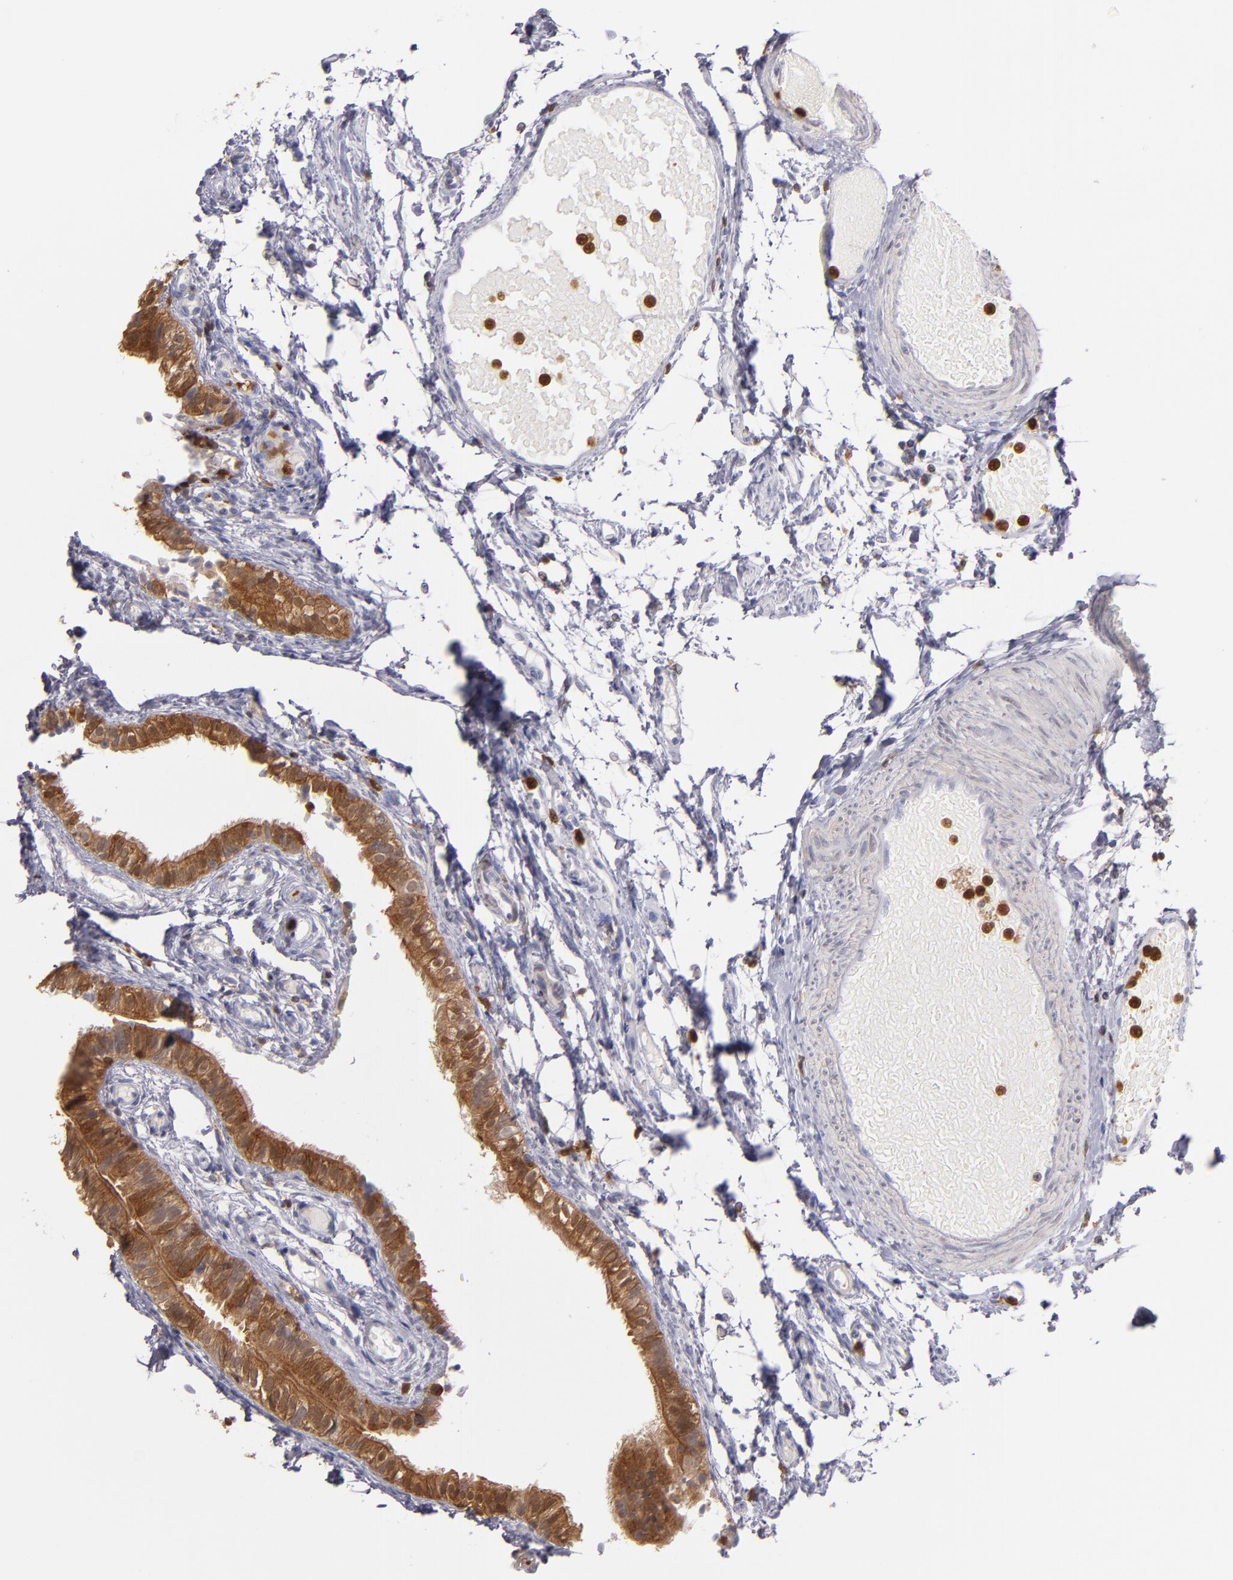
{"staining": {"intensity": "strong", "quantity": ">75%", "location": "cytoplasmic/membranous"}, "tissue": "fallopian tube", "cell_type": "Glandular cells", "image_type": "normal", "snomed": [{"axis": "morphology", "description": "Normal tissue, NOS"}, {"axis": "morphology", "description": "Dermoid, NOS"}, {"axis": "topography", "description": "Fallopian tube"}], "caption": "Fallopian tube stained with IHC shows strong cytoplasmic/membranous staining in about >75% of glandular cells.", "gene": "PRKCD", "patient": {"sex": "female", "age": 33}}